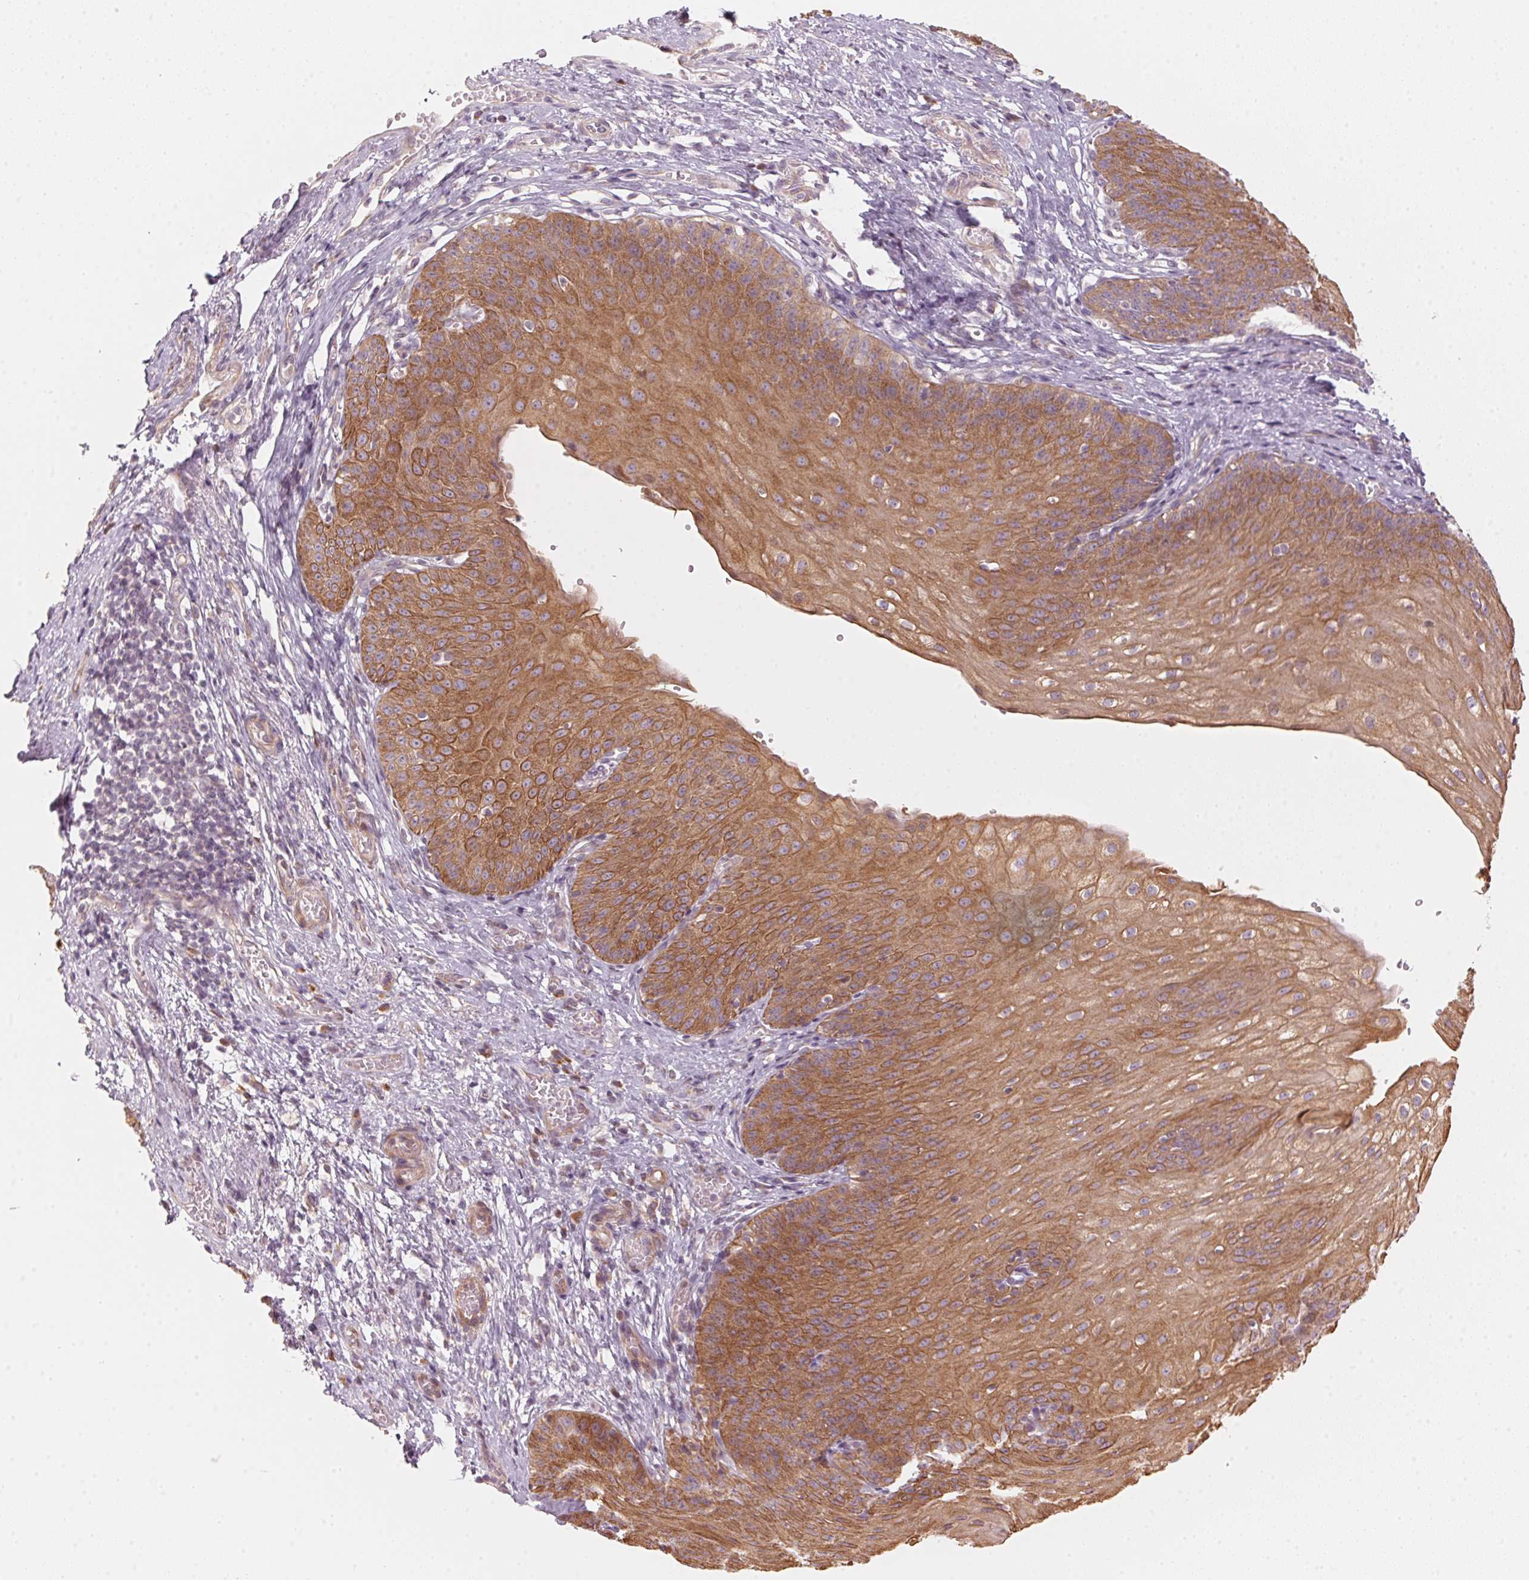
{"staining": {"intensity": "moderate", "quantity": ">75%", "location": "cytoplasmic/membranous"}, "tissue": "esophagus", "cell_type": "Squamous epithelial cells", "image_type": "normal", "snomed": [{"axis": "morphology", "description": "Normal tissue, NOS"}, {"axis": "topography", "description": "Esophagus"}], "caption": "Immunohistochemical staining of benign esophagus exhibits moderate cytoplasmic/membranous protein expression in approximately >75% of squamous epithelial cells. (DAB IHC, brown staining for protein, blue staining for nuclei).", "gene": "BLOC1S2", "patient": {"sex": "male", "age": 71}}